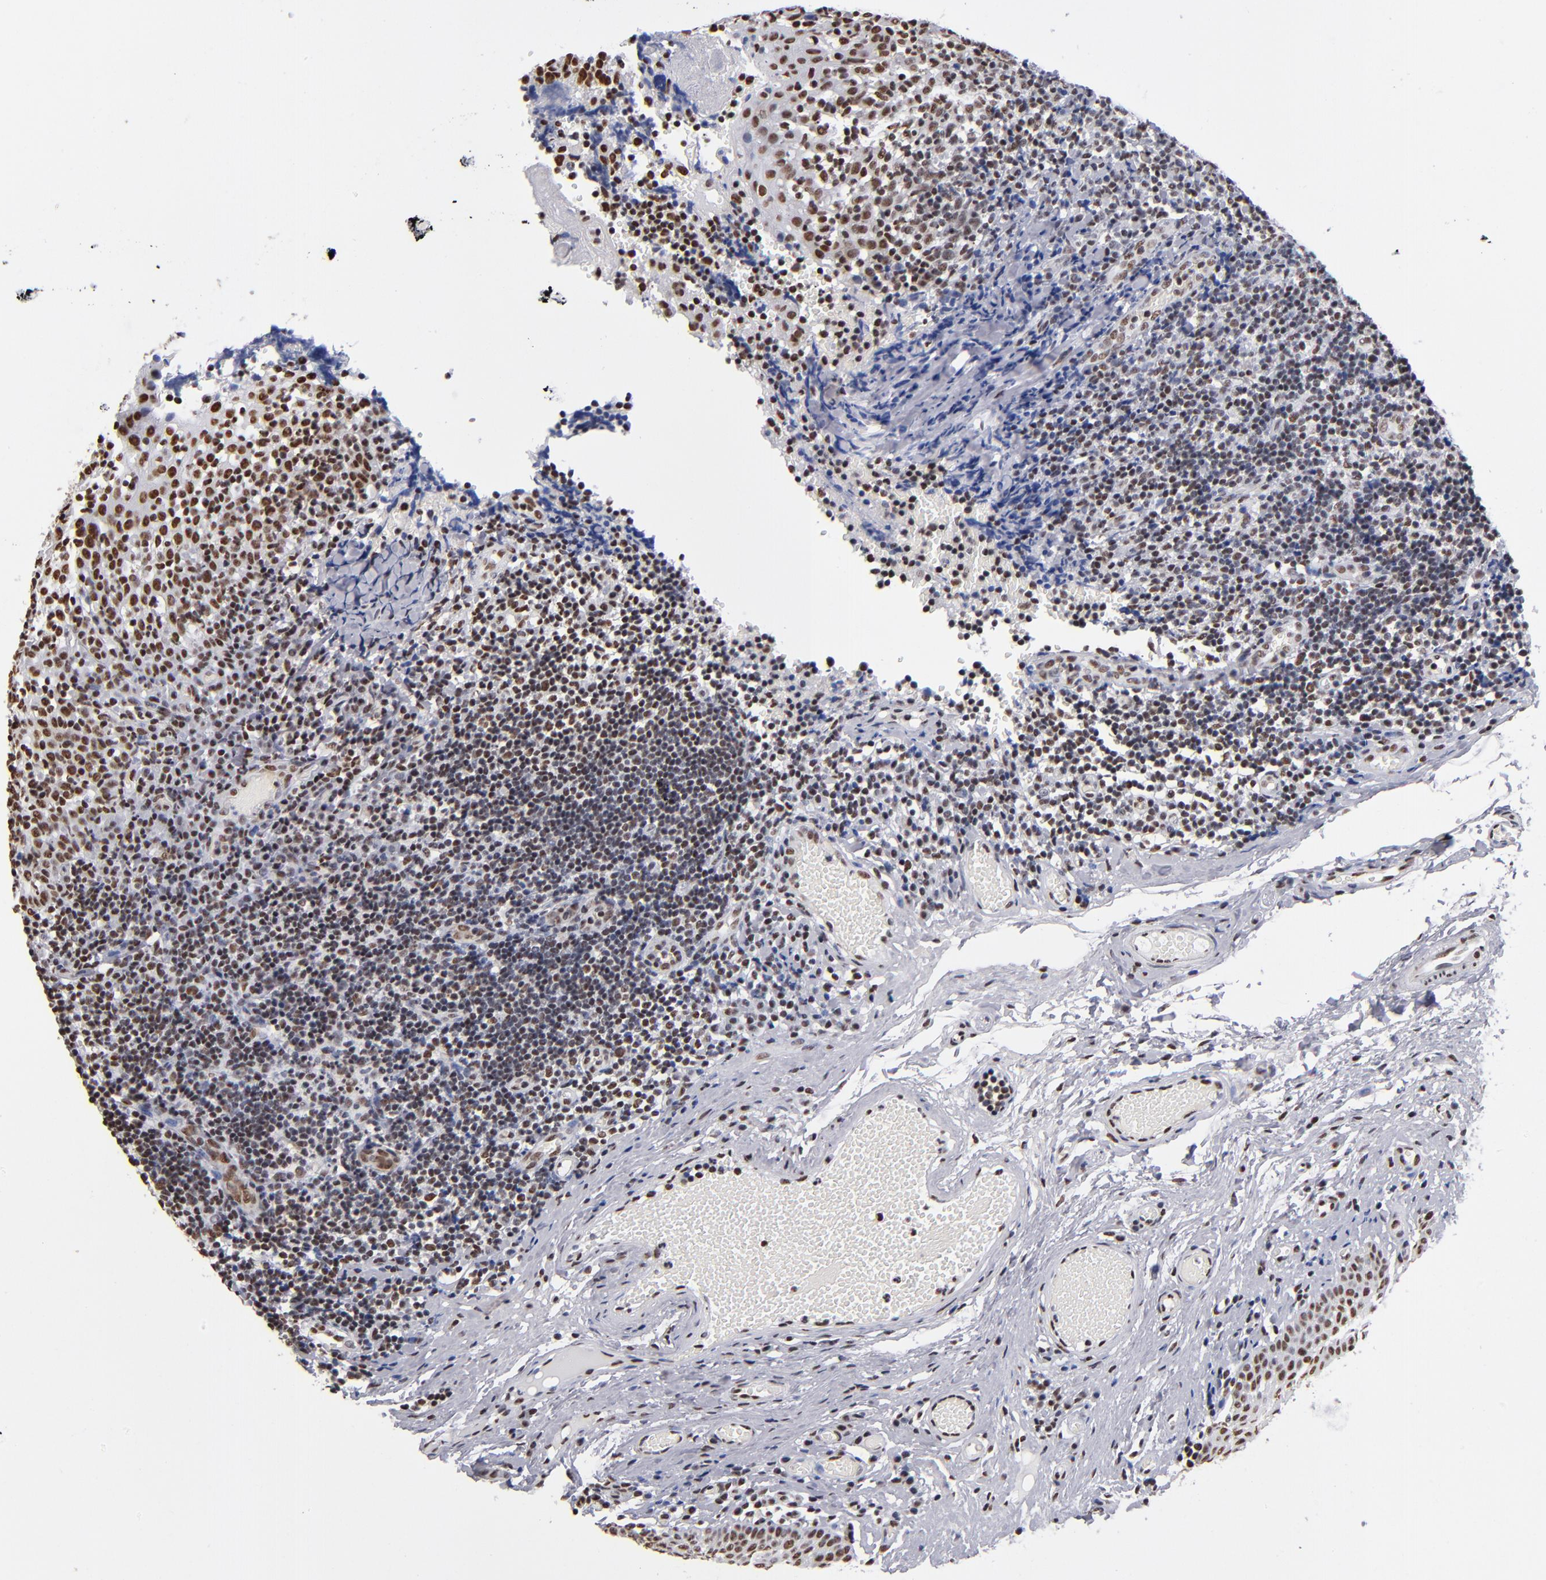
{"staining": {"intensity": "moderate", "quantity": "25%-75%", "location": "nuclear"}, "tissue": "tonsil", "cell_type": "Germinal center cells", "image_type": "normal", "snomed": [{"axis": "morphology", "description": "Normal tissue, NOS"}, {"axis": "topography", "description": "Tonsil"}], "caption": "High-magnification brightfield microscopy of unremarkable tonsil stained with DAB (3,3'-diaminobenzidine) (brown) and counterstained with hematoxylin (blue). germinal center cells exhibit moderate nuclear positivity is identified in approximately25%-75% of cells.", "gene": "MN1", "patient": {"sex": "female", "age": 34}}